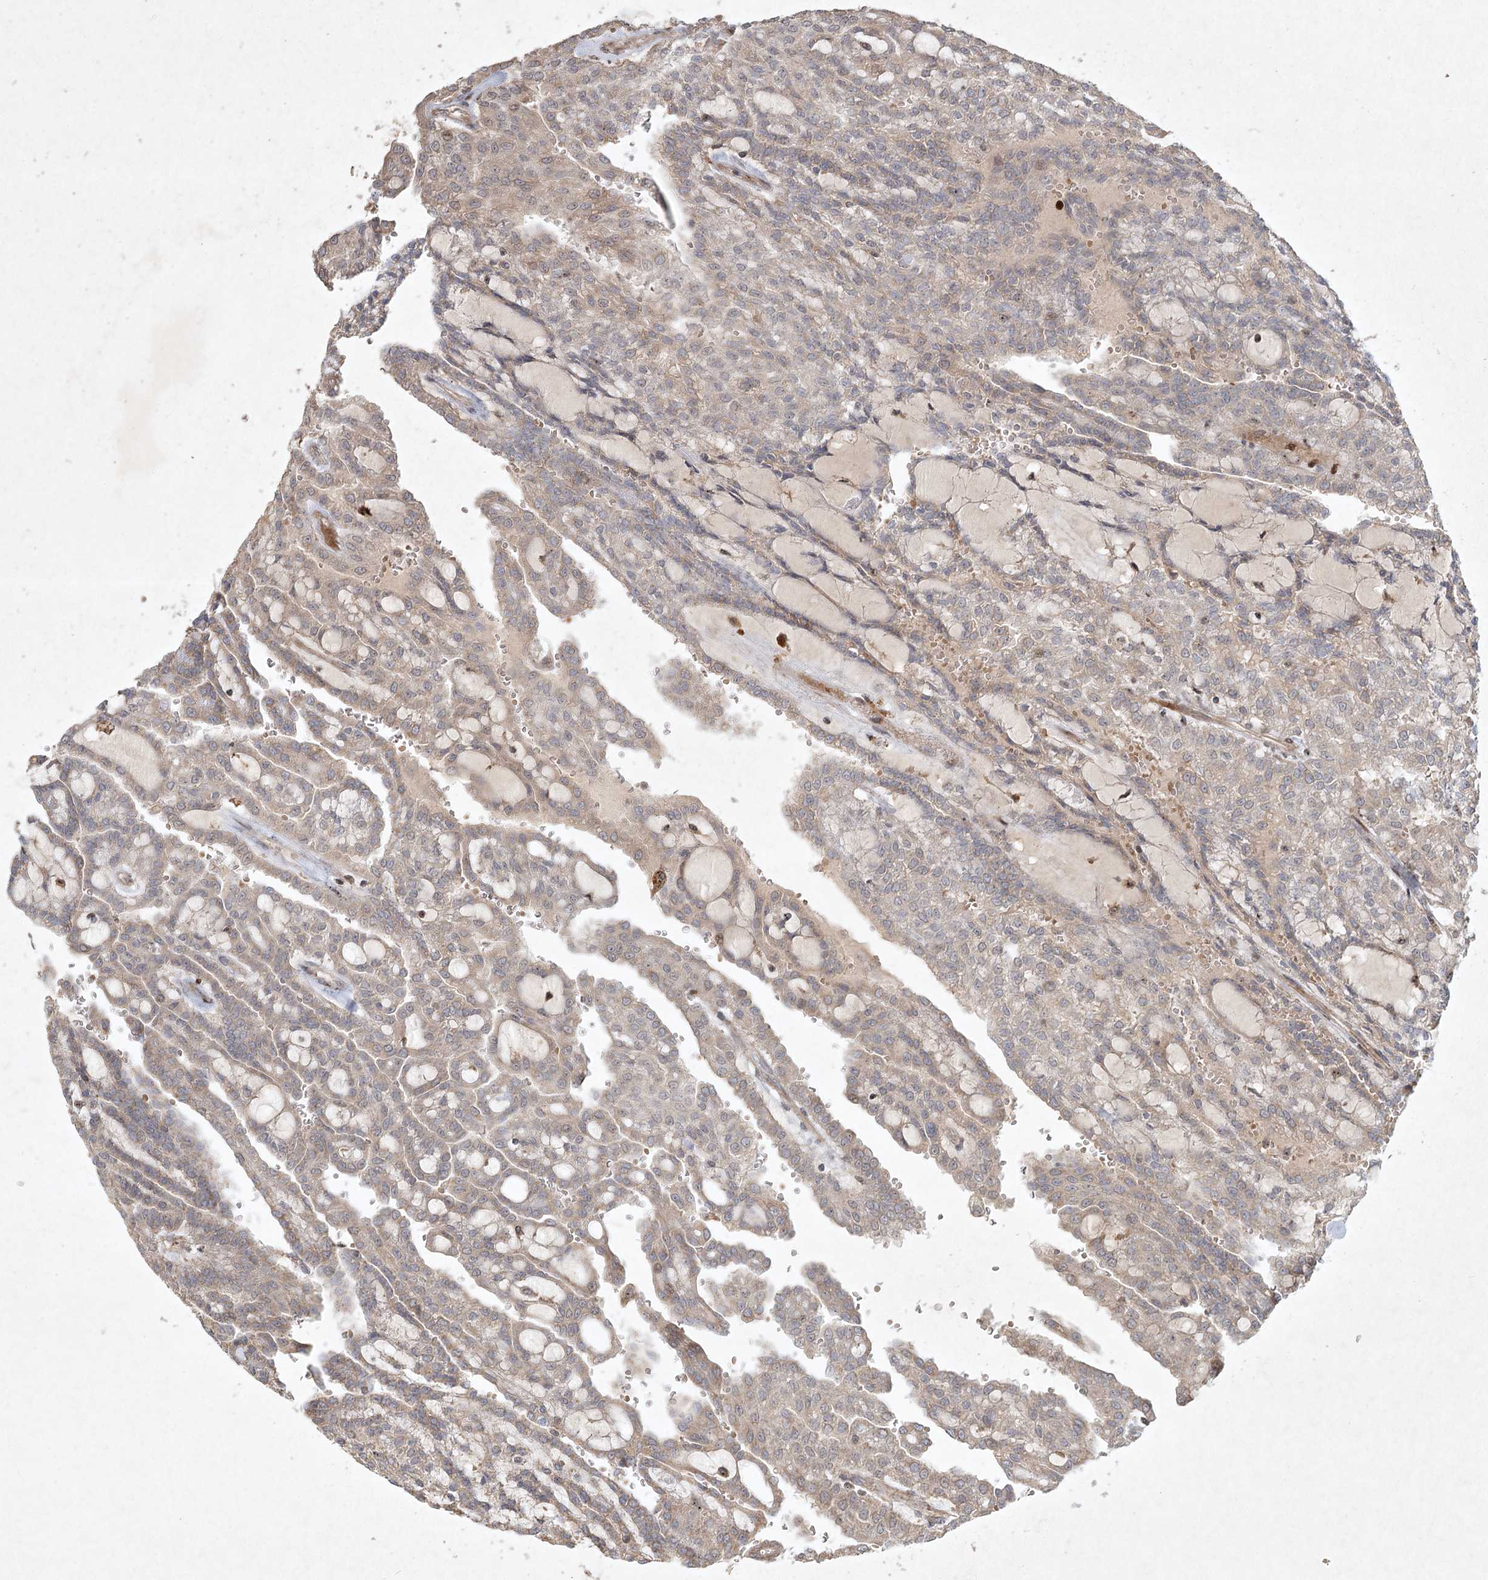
{"staining": {"intensity": "weak", "quantity": ">75%", "location": "cytoplasmic/membranous"}, "tissue": "renal cancer", "cell_type": "Tumor cells", "image_type": "cancer", "snomed": [{"axis": "morphology", "description": "Adenocarcinoma, NOS"}, {"axis": "topography", "description": "Kidney"}], "caption": "The micrograph reveals immunohistochemical staining of renal adenocarcinoma. There is weak cytoplasmic/membranous expression is seen in approximately >75% of tumor cells.", "gene": "KBTBD4", "patient": {"sex": "male", "age": 63}}